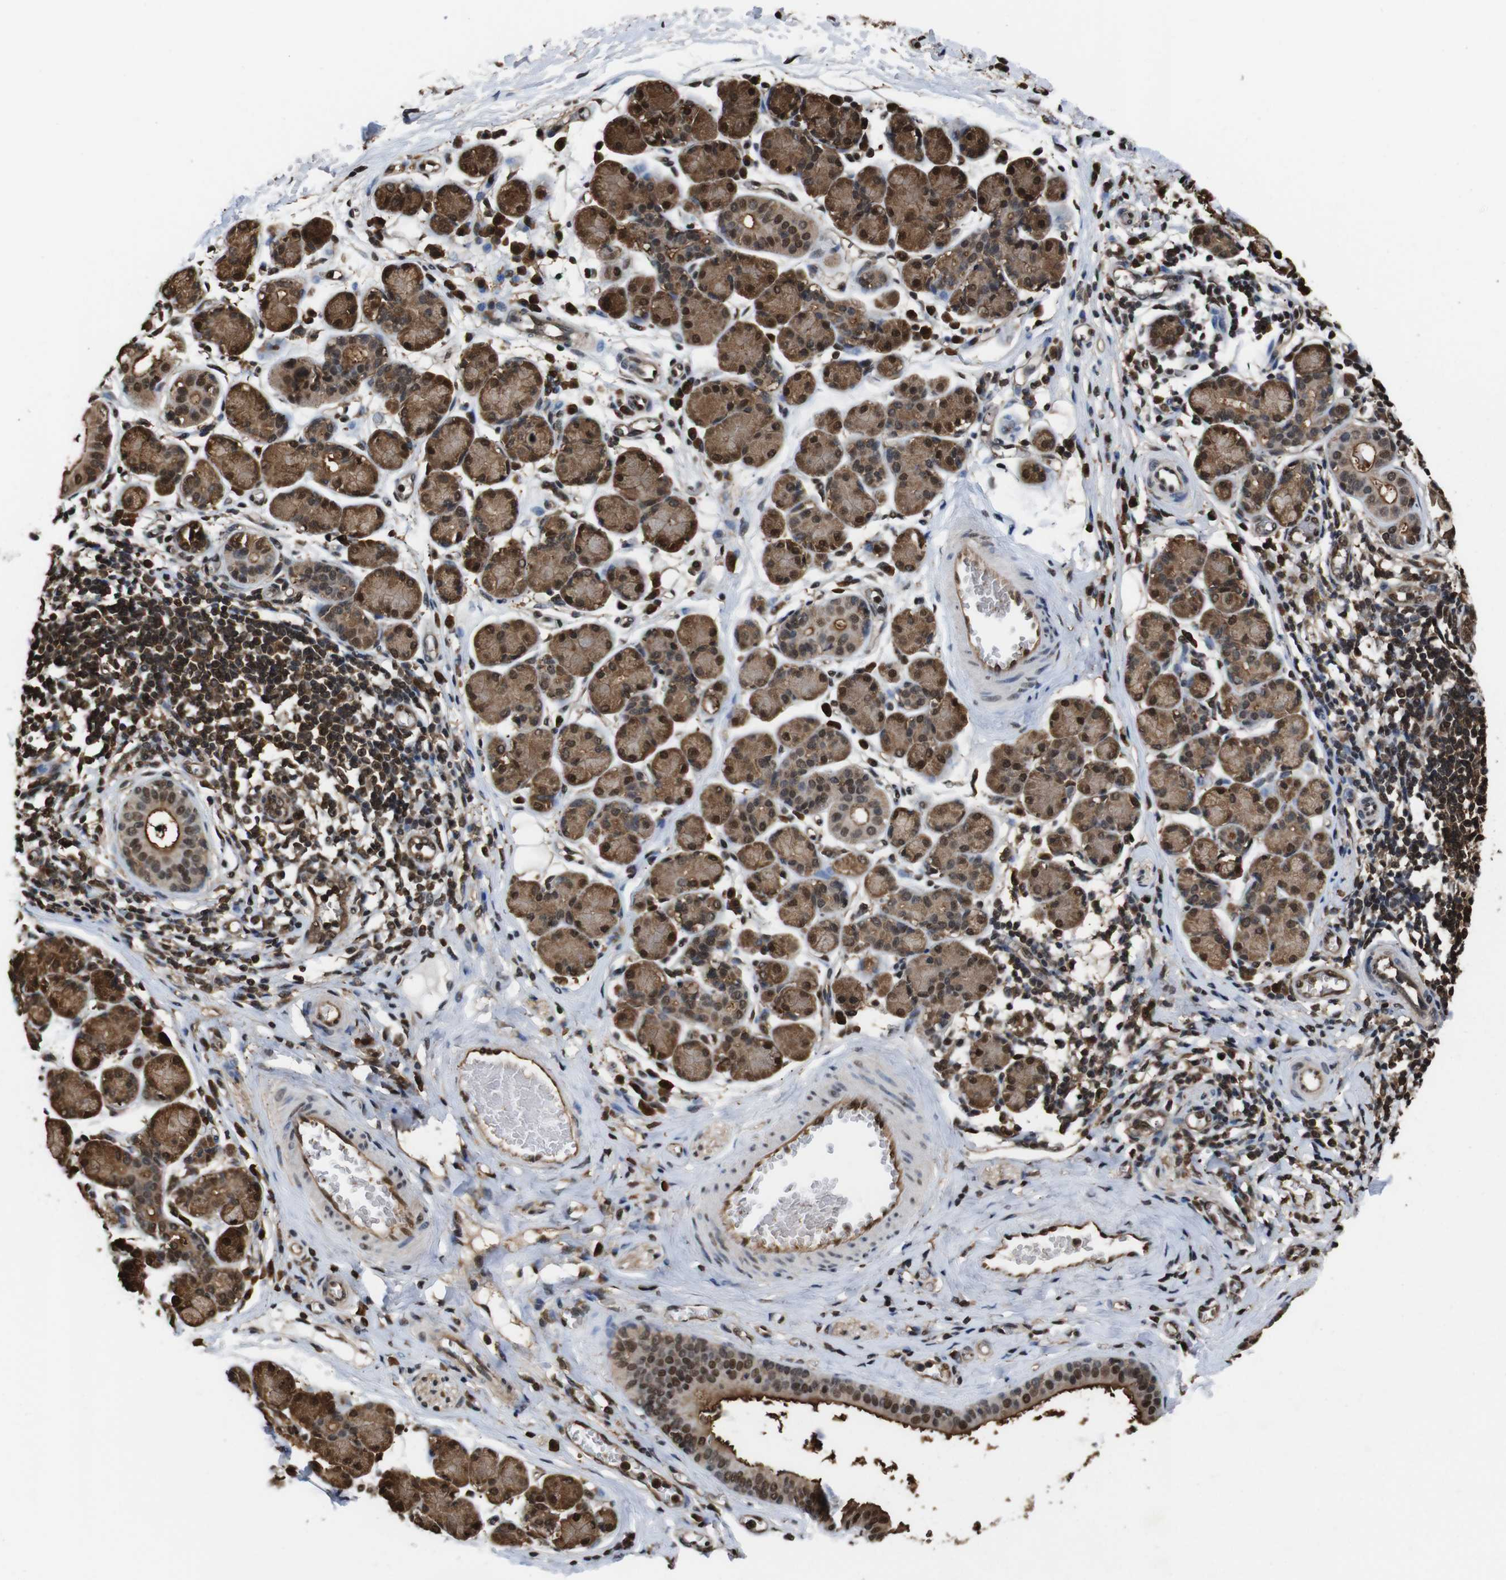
{"staining": {"intensity": "moderate", "quantity": ">75%", "location": "cytoplasmic/membranous,nuclear"}, "tissue": "salivary gland", "cell_type": "Glandular cells", "image_type": "normal", "snomed": [{"axis": "morphology", "description": "Normal tissue, NOS"}, {"axis": "morphology", "description": "Inflammation, NOS"}, {"axis": "topography", "description": "Lymph node"}, {"axis": "topography", "description": "Salivary gland"}], "caption": "Immunohistochemistry (DAB) staining of benign salivary gland demonstrates moderate cytoplasmic/membranous,nuclear protein positivity in about >75% of glandular cells.", "gene": "VCP", "patient": {"sex": "male", "age": 3}}